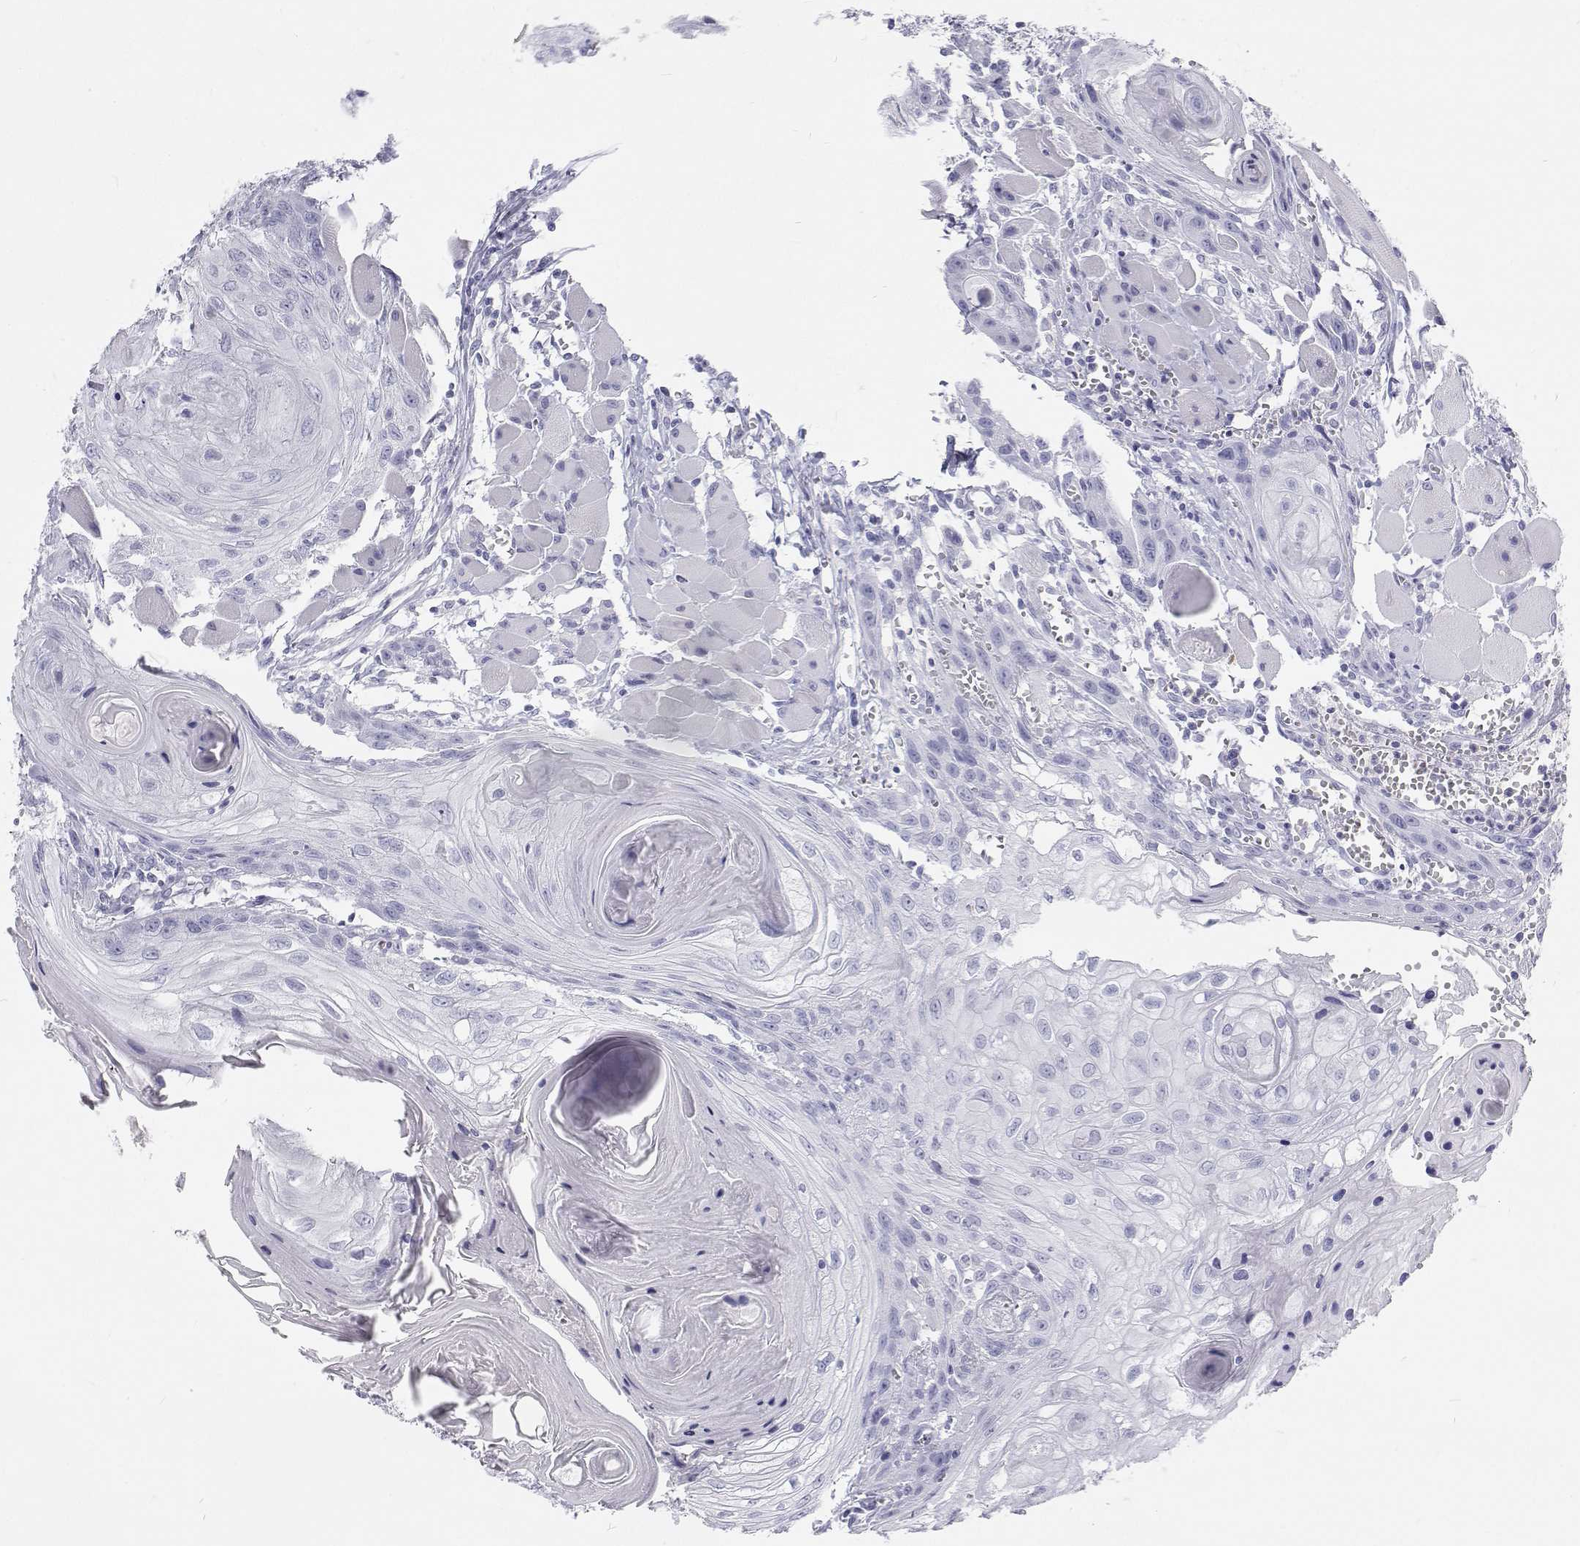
{"staining": {"intensity": "negative", "quantity": "none", "location": "none"}, "tissue": "head and neck cancer", "cell_type": "Tumor cells", "image_type": "cancer", "snomed": [{"axis": "morphology", "description": "Squamous cell carcinoma, NOS"}, {"axis": "topography", "description": "Oral tissue"}, {"axis": "topography", "description": "Head-Neck"}], "caption": "Immunohistochemical staining of human head and neck cancer shows no significant positivity in tumor cells.", "gene": "SFTPB", "patient": {"sex": "male", "age": 58}}